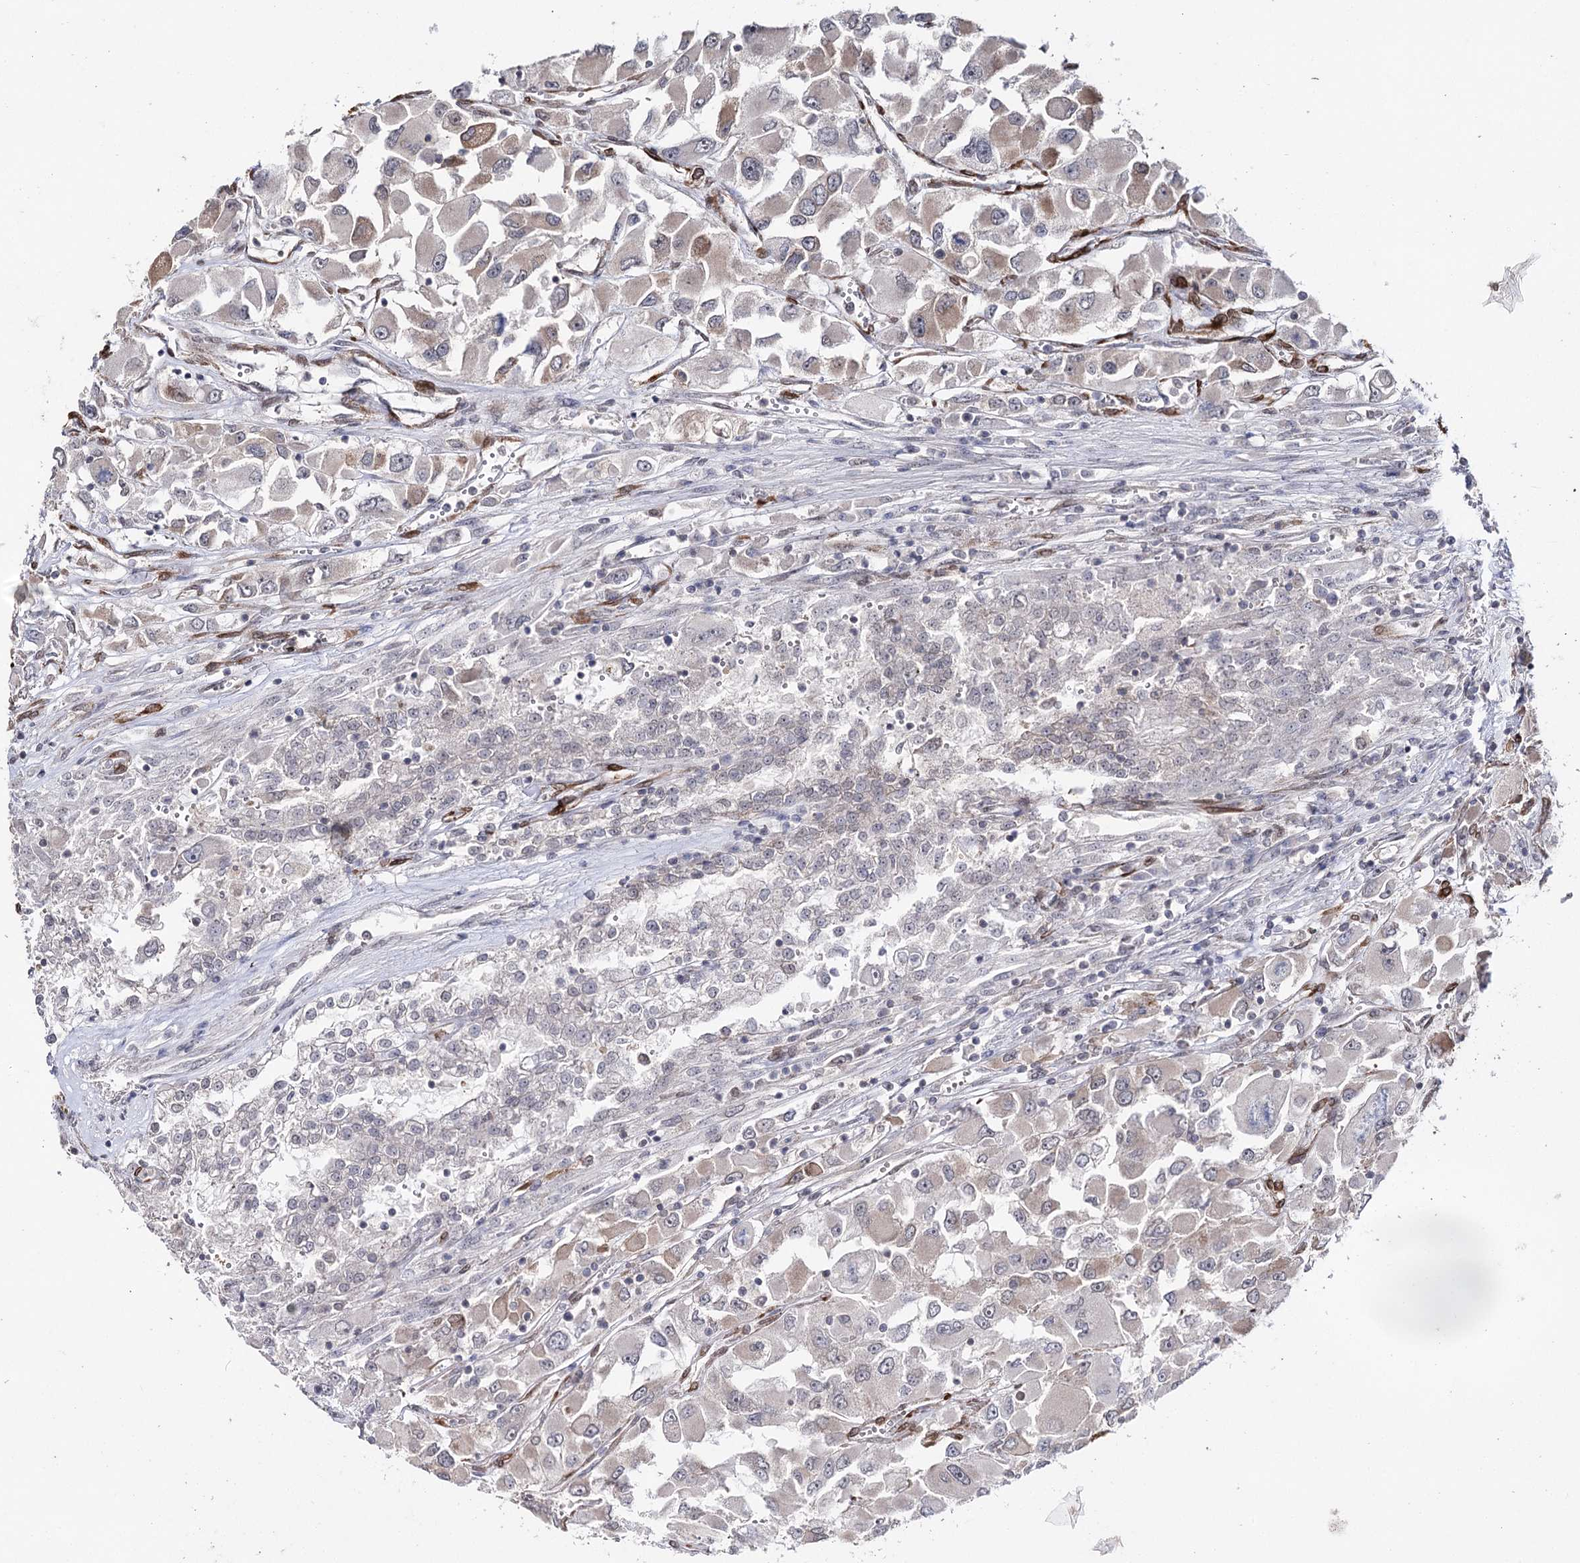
{"staining": {"intensity": "weak", "quantity": "<25%", "location": "cytoplasmic/membranous"}, "tissue": "renal cancer", "cell_type": "Tumor cells", "image_type": "cancer", "snomed": [{"axis": "morphology", "description": "Adenocarcinoma, NOS"}, {"axis": "topography", "description": "Kidney"}], "caption": "Protein analysis of renal cancer (adenocarcinoma) displays no significant expression in tumor cells. (Brightfield microscopy of DAB immunohistochemistry (IHC) at high magnification).", "gene": "HSD11B2", "patient": {"sex": "female", "age": 52}}